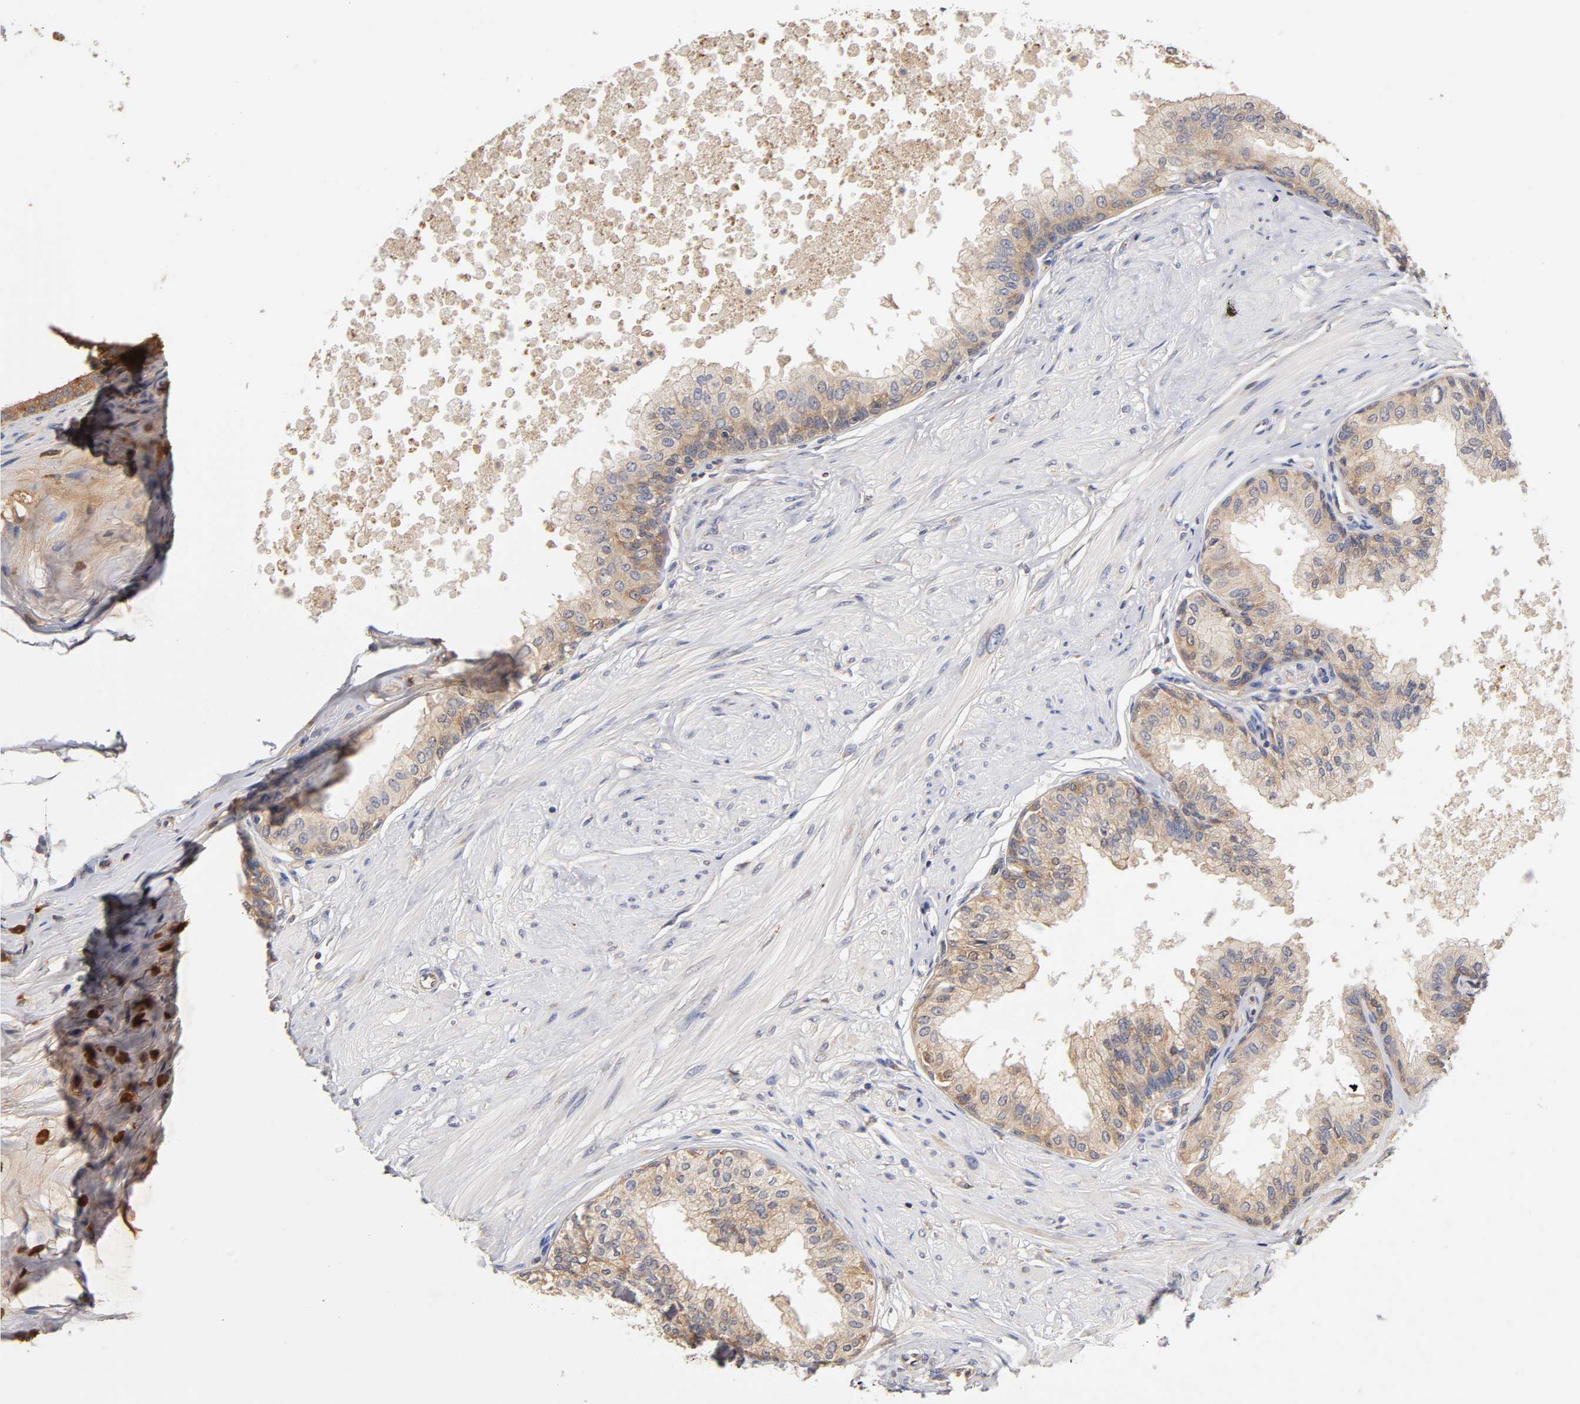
{"staining": {"intensity": "moderate", "quantity": ">75%", "location": "cytoplasmic/membranous"}, "tissue": "prostate", "cell_type": "Glandular cells", "image_type": "normal", "snomed": [{"axis": "morphology", "description": "Normal tissue, NOS"}, {"axis": "topography", "description": "Prostate"}, {"axis": "topography", "description": "Seminal veicle"}], "caption": "Unremarkable prostate exhibits moderate cytoplasmic/membranous positivity in about >75% of glandular cells (DAB = brown stain, brightfield microscopy at high magnification)..", "gene": "RPS29", "patient": {"sex": "male", "age": 60}}